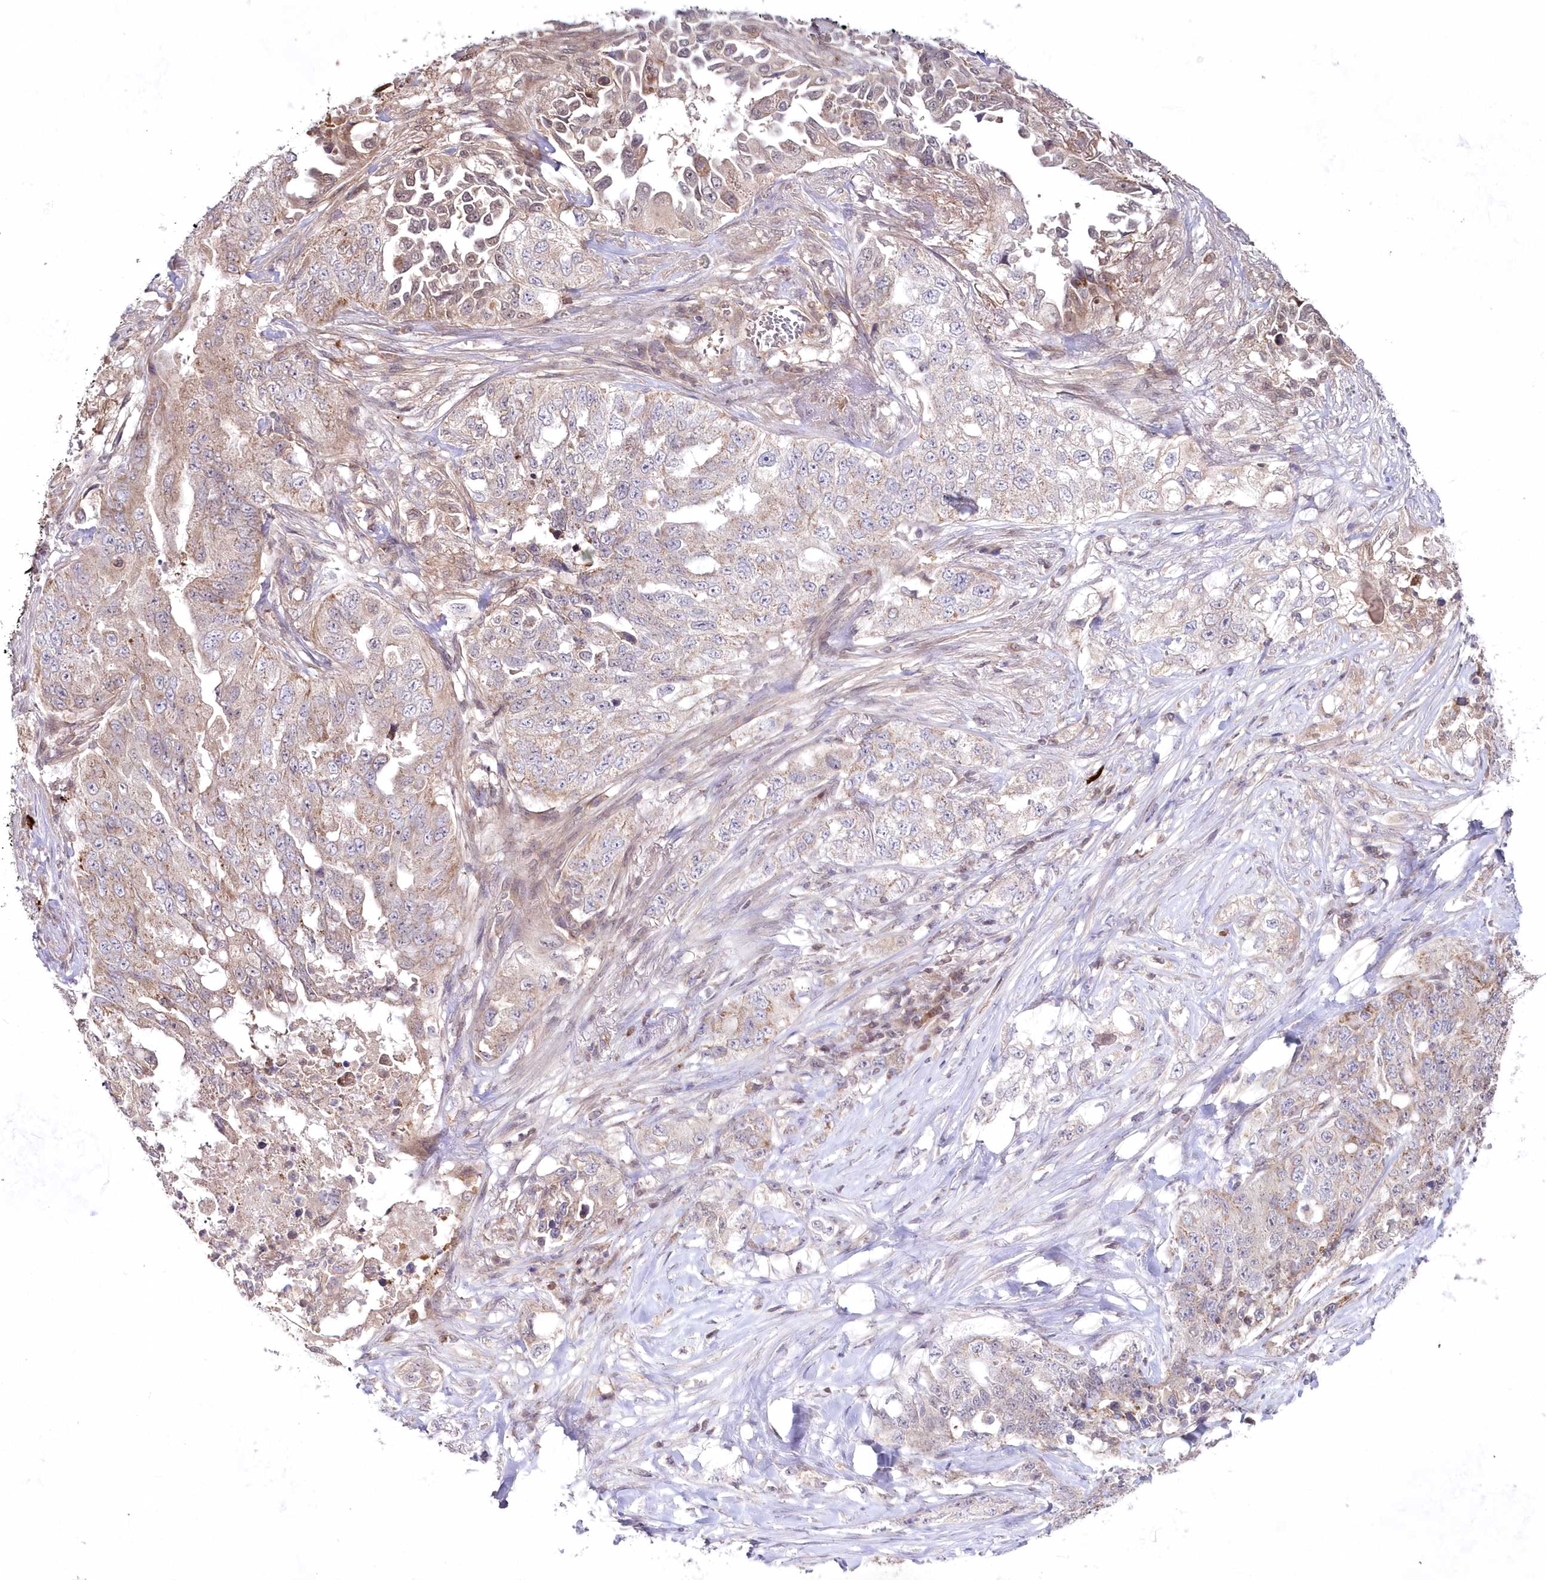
{"staining": {"intensity": "weak", "quantity": "25%-75%", "location": "cytoplasmic/membranous"}, "tissue": "lung cancer", "cell_type": "Tumor cells", "image_type": "cancer", "snomed": [{"axis": "morphology", "description": "Adenocarcinoma, NOS"}, {"axis": "topography", "description": "Lung"}], "caption": "Lung cancer tissue reveals weak cytoplasmic/membranous positivity in about 25%-75% of tumor cells", "gene": "IMPA1", "patient": {"sex": "female", "age": 51}}